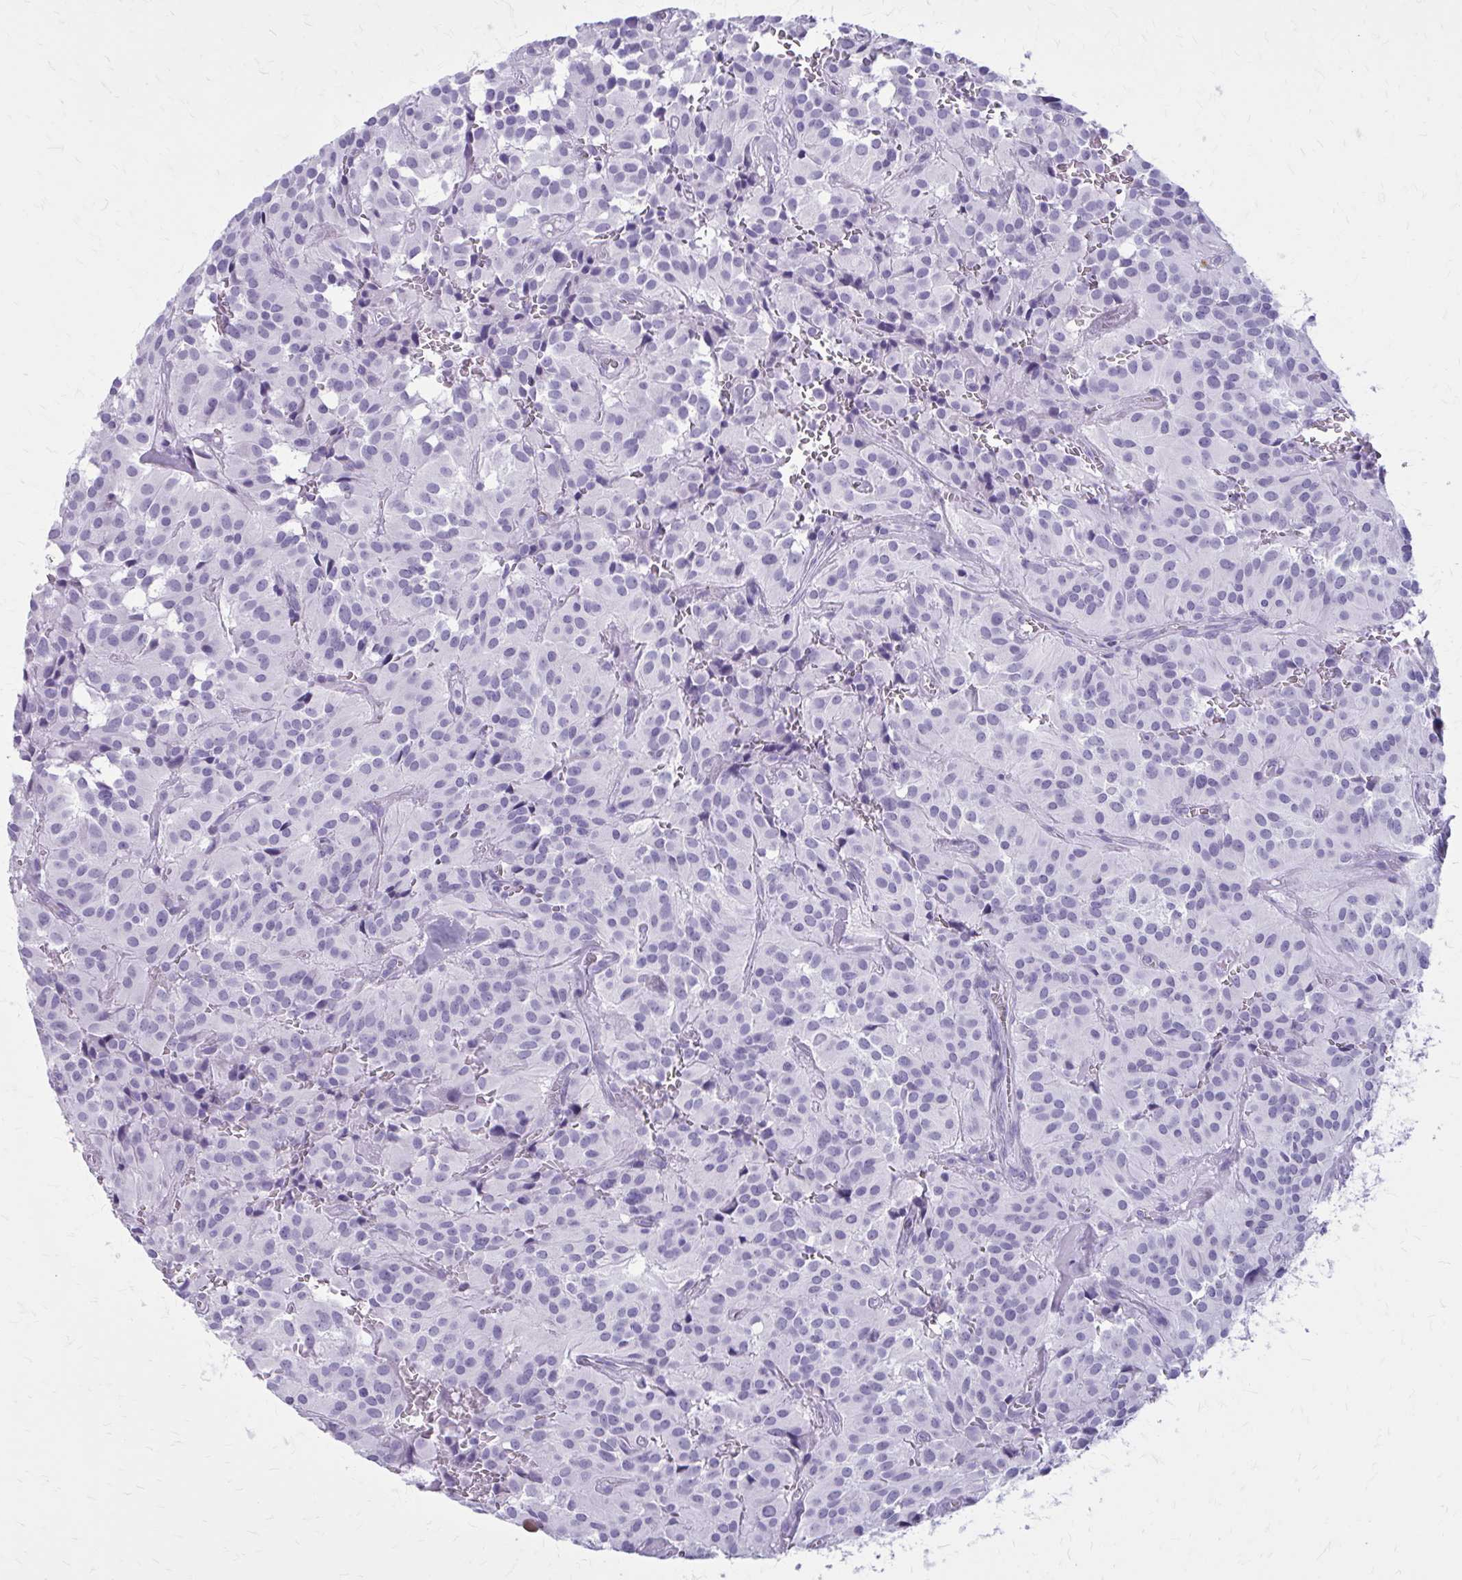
{"staining": {"intensity": "negative", "quantity": "none", "location": "none"}, "tissue": "glioma", "cell_type": "Tumor cells", "image_type": "cancer", "snomed": [{"axis": "morphology", "description": "Glioma, malignant, Low grade"}, {"axis": "topography", "description": "Brain"}], "caption": "DAB immunohistochemical staining of human glioma shows no significant expression in tumor cells.", "gene": "ZDHHC7", "patient": {"sex": "male", "age": 42}}